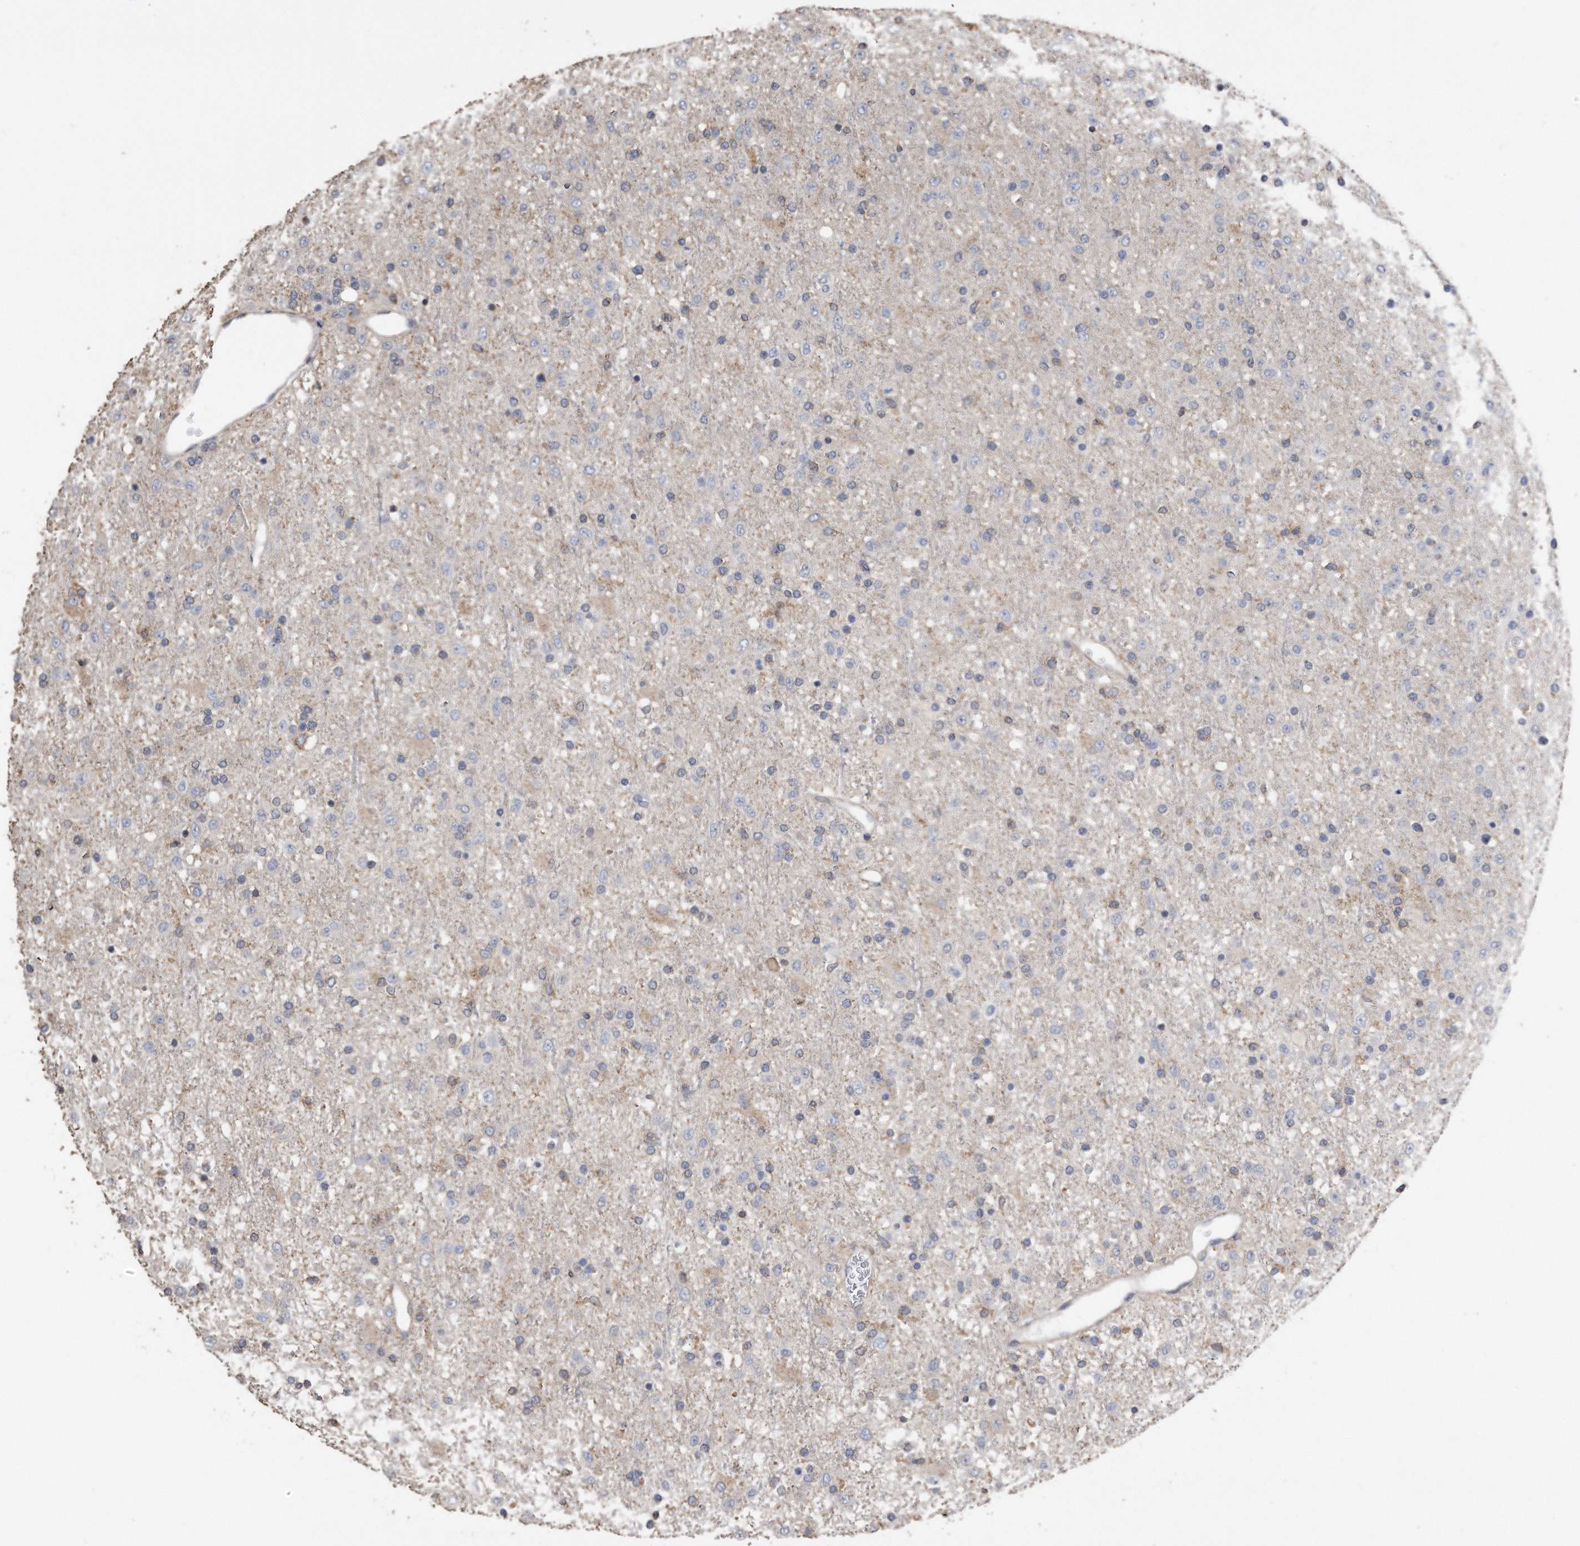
{"staining": {"intensity": "negative", "quantity": "none", "location": "none"}, "tissue": "glioma", "cell_type": "Tumor cells", "image_type": "cancer", "snomed": [{"axis": "morphology", "description": "Glioma, malignant, Low grade"}, {"axis": "topography", "description": "Brain"}], "caption": "IHC image of neoplastic tissue: human malignant glioma (low-grade) stained with DAB (3,3'-diaminobenzidine) exhibits no significant protein expression in tumor cells.", "gene": "CDCP1", "patient": {"sex": "male", "age": 65}}